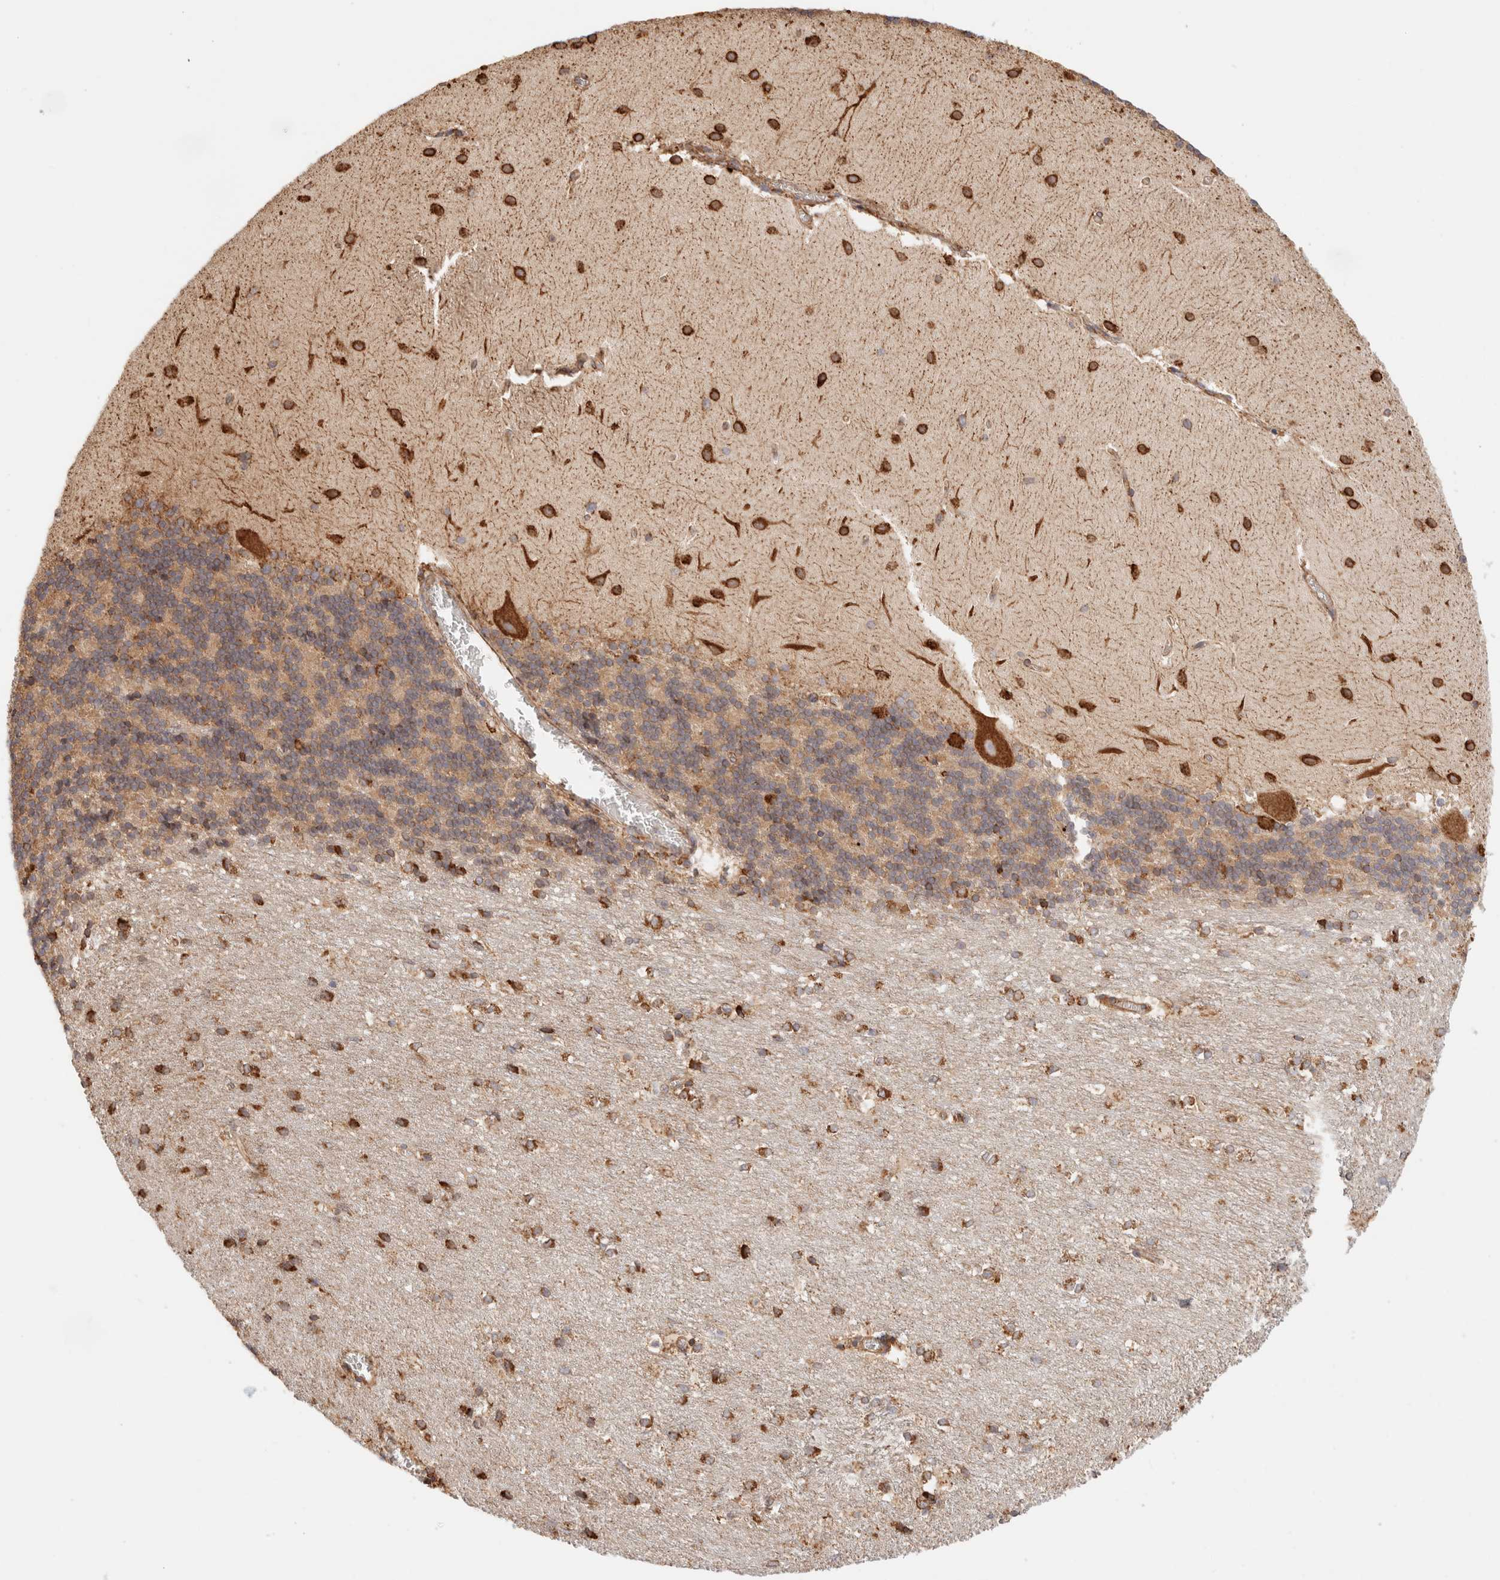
{"staining": {"intensity": "moderate", "quantity": ">75%", "location": "cytoplasmic/membranous"}, "tissue": "cerebellum", "cell_type": "Cells in granular layer", "image_type": "normal", "snomed": [{"axis": "morphology", "description": "Normal tissue, NOS"}, {"axis": "topography", "description": "Cerebellum"}], "caption": "DAB (3,3'-diaminobenzidine) immunohistochemical staining of normal human cerebellum demonstrates moderate cytoplasmic/membranous protein expression in approximately >75% of cells in granular layer. Using DAB (brown) and hematoxylin (blue) stains, captured at high magnification using brightfield microscopy.", "gene": "FER", "patient": {"sex": "female", "age": 19}}